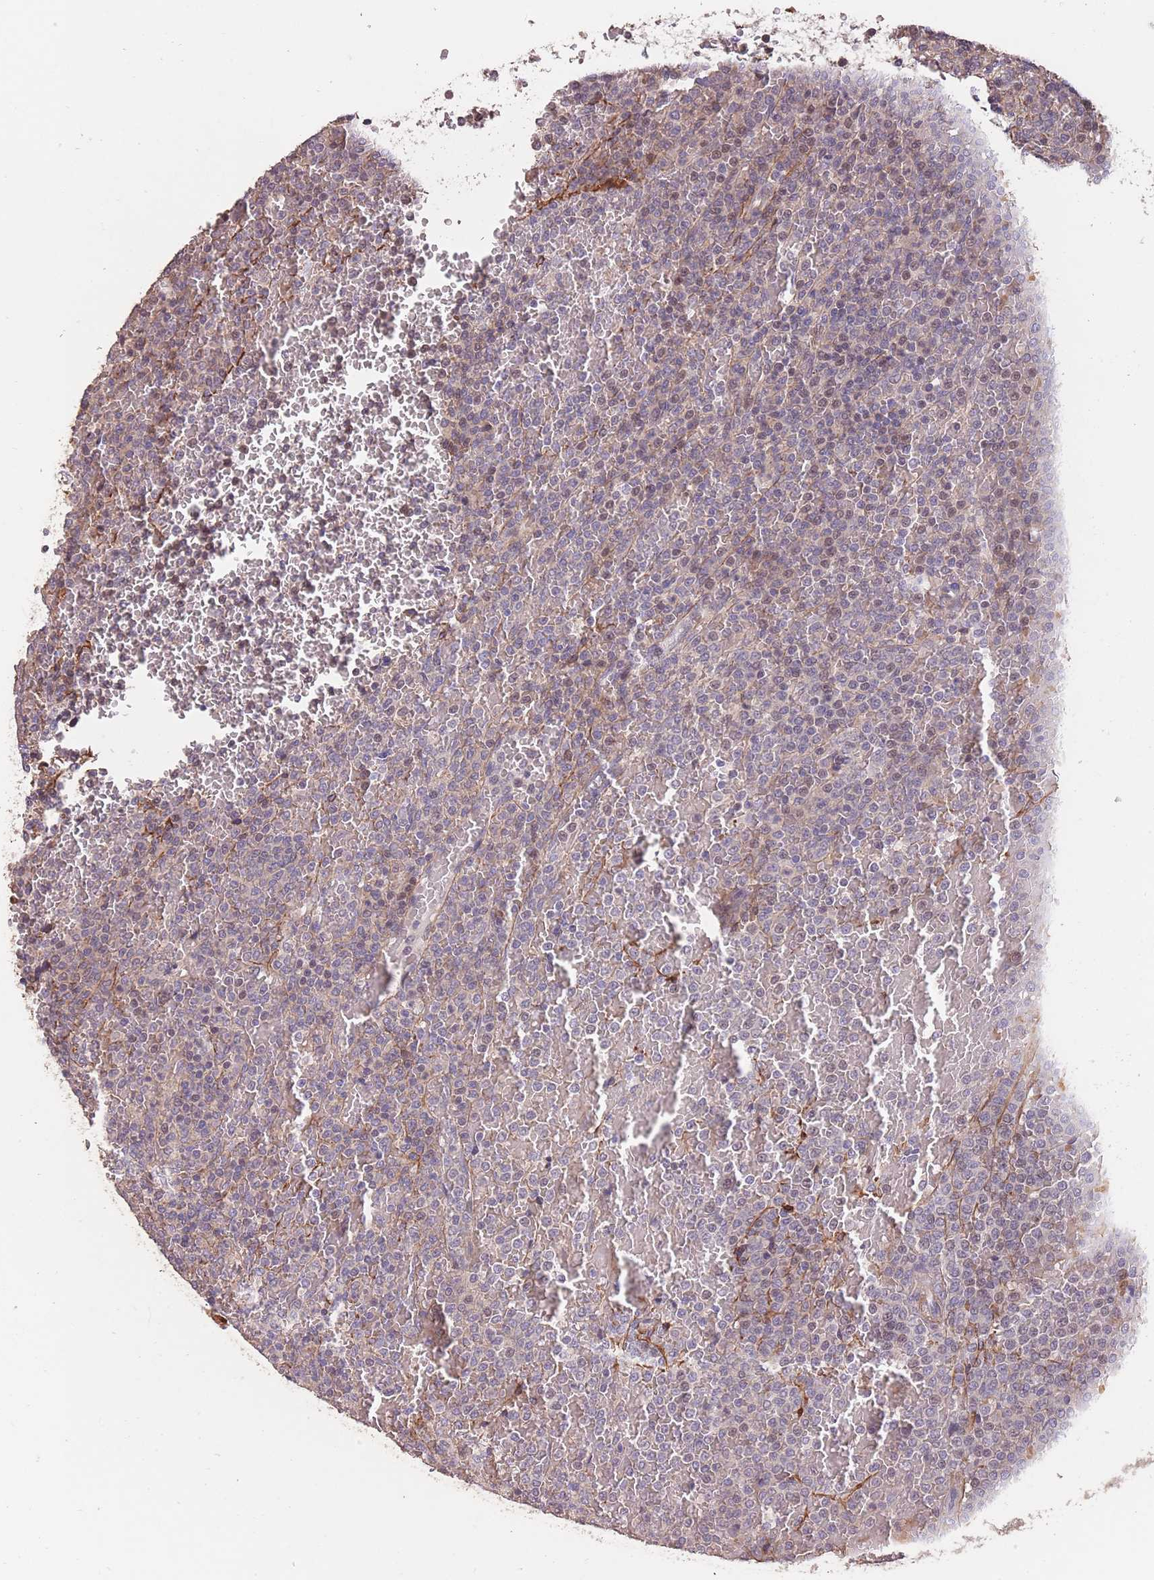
{"staining": {"intensity": "negative", "quantity": "none", "location": "none"}, "tissue": "lymphoma", "cell_type": "Tumor cells", "image_type": "cancer", "snomed": [{"axis": "morphology", "description": "Malignant lymphoma, non-Hodgkin's type, Low grade"}, {"axis": "topography", "description": "Spleen"}], "caption": "This image is of malignant lymphoma, non-Hodgkin's type (low-grade) stained with IHC to label a protein in brown with the nuclei are counter-stained blue. There is no positivity in tumor cells.", "gene": "NLRC4", "patient": {"sex": "male", "age": 60}}